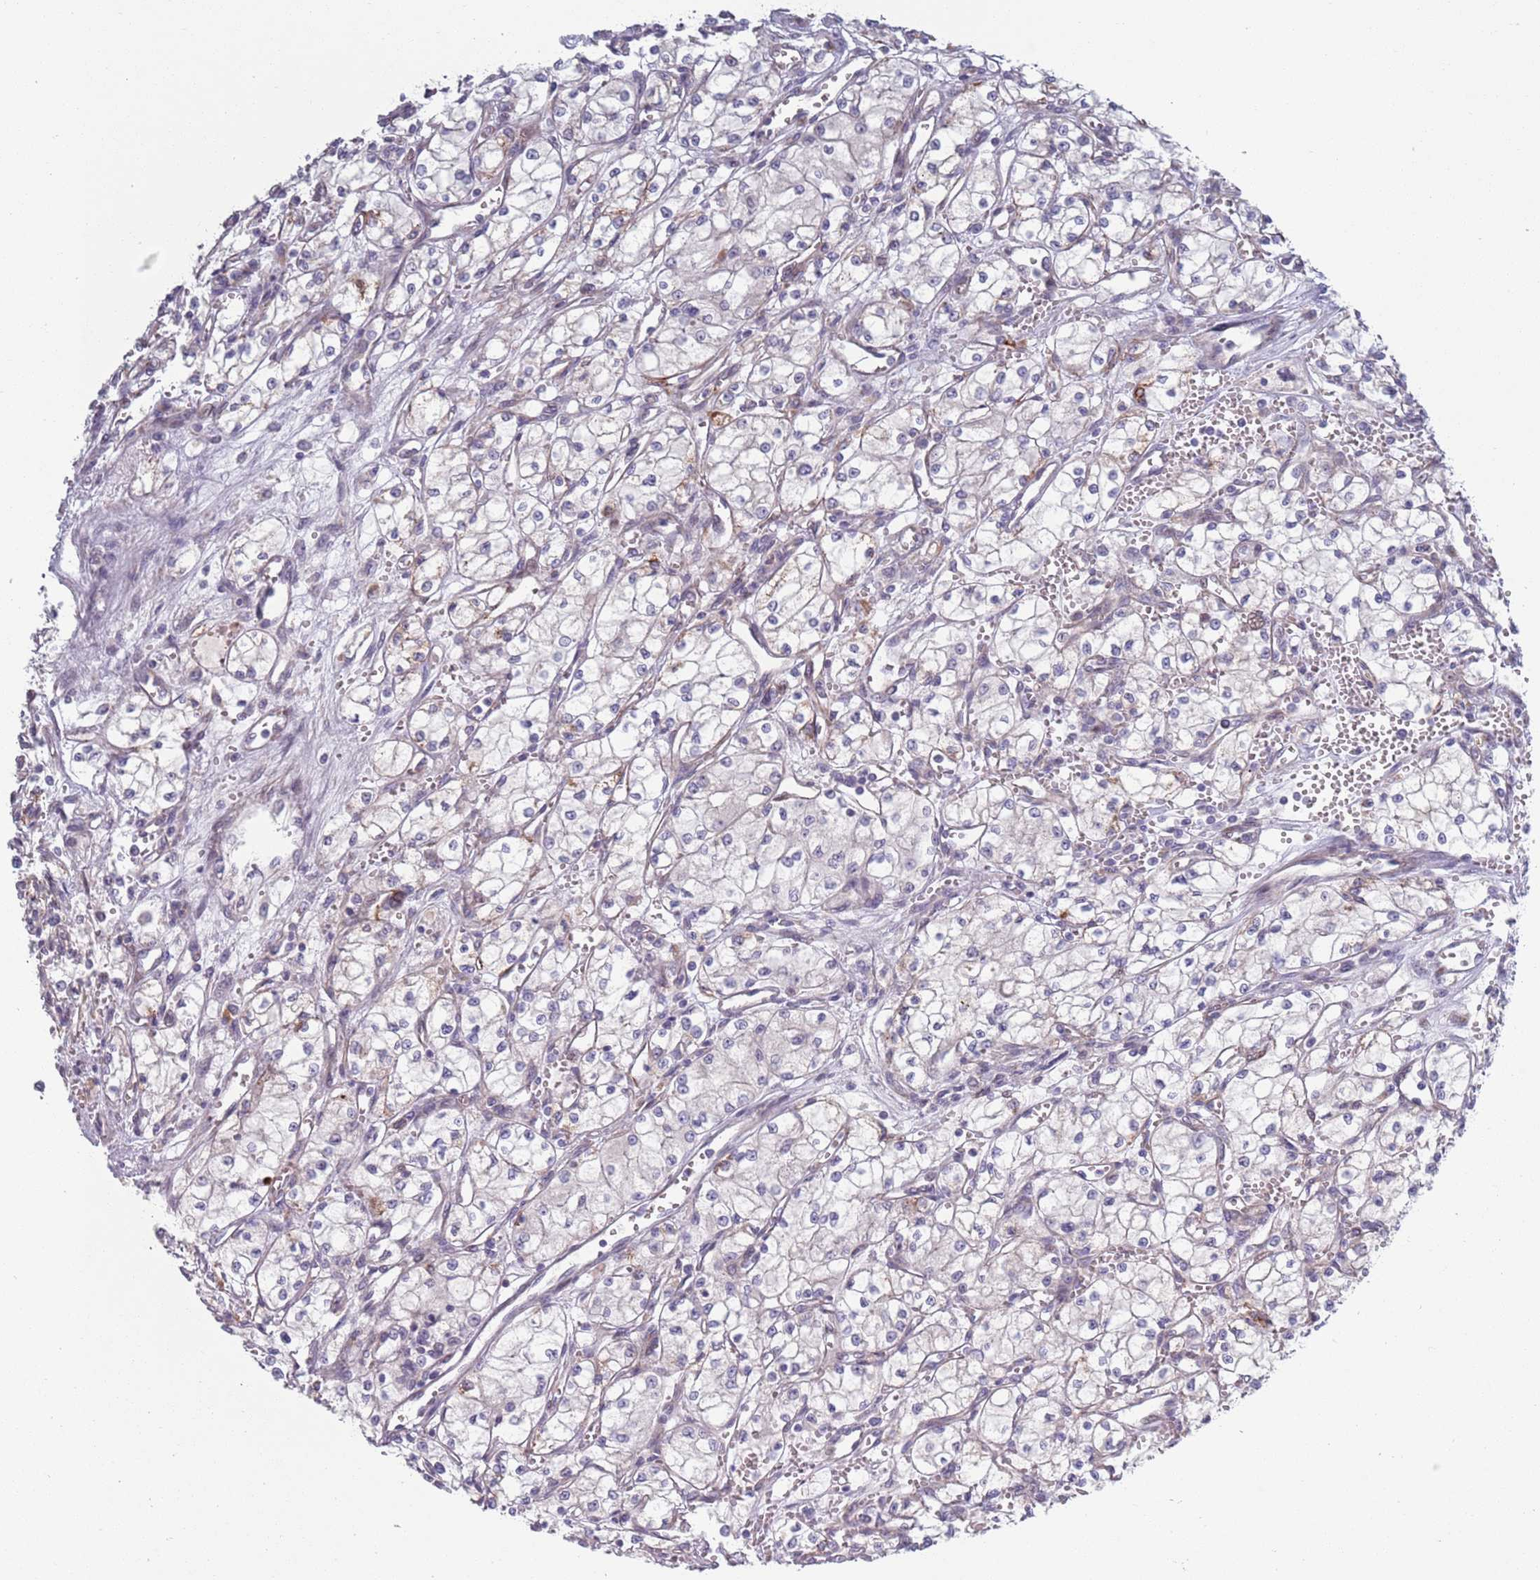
{"staining": {"intensity": "negative", "quantity": "none", "location": "none"}, "tissue": "renal cancer", "cell_type": "Tumor cells", "image_type": "cancer", "snomed": [{"axis": "morphology", "description": "Adenocarcinoma, NOS"}, {"axis": "topography", "description": "Kidney"}], "caption": "Tumor cells show no significant expression in adenocarcinoma (renal).", "gene": "TYW1", "patient": {"sex": "male", "age": 59}}